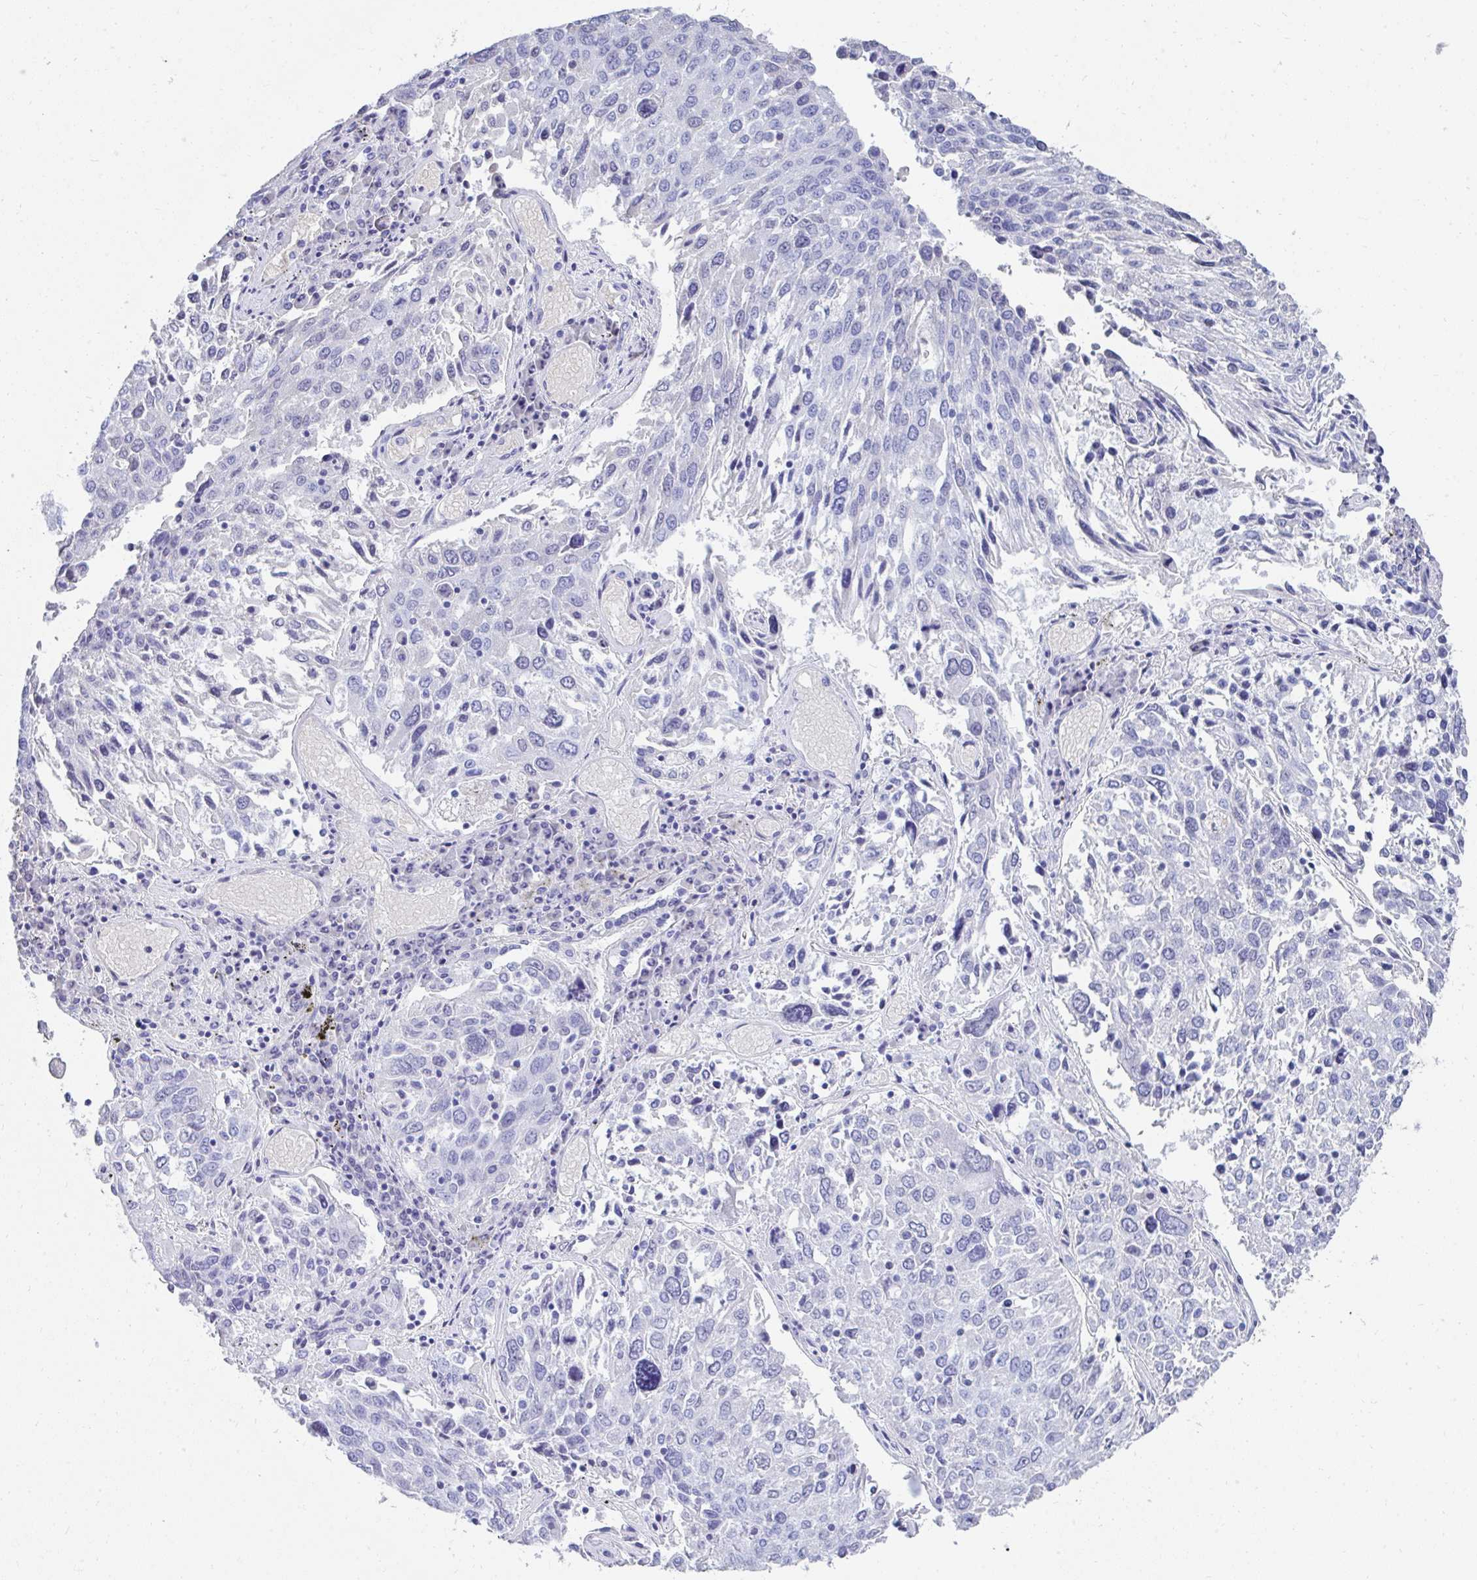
{"staining": {"intensity": "negative", "quantity": "none", "location": "none"}, "tissue": "lung cancer", "cell_type": "Tumor cells", "image_type": "cancer", "snomed": [{"axis": "morphology", "description": "Squamous cell carcinoma, NOS"}, {"axis": "topography", "description": "Lung"}], "caption": "DAB immunohistochemical staining of squamous cell carcinoma (lung) exhibits no significant expression in tumor cells.", "gene": "MROH2B", "patient": {"sex": "male", "age": 65}}